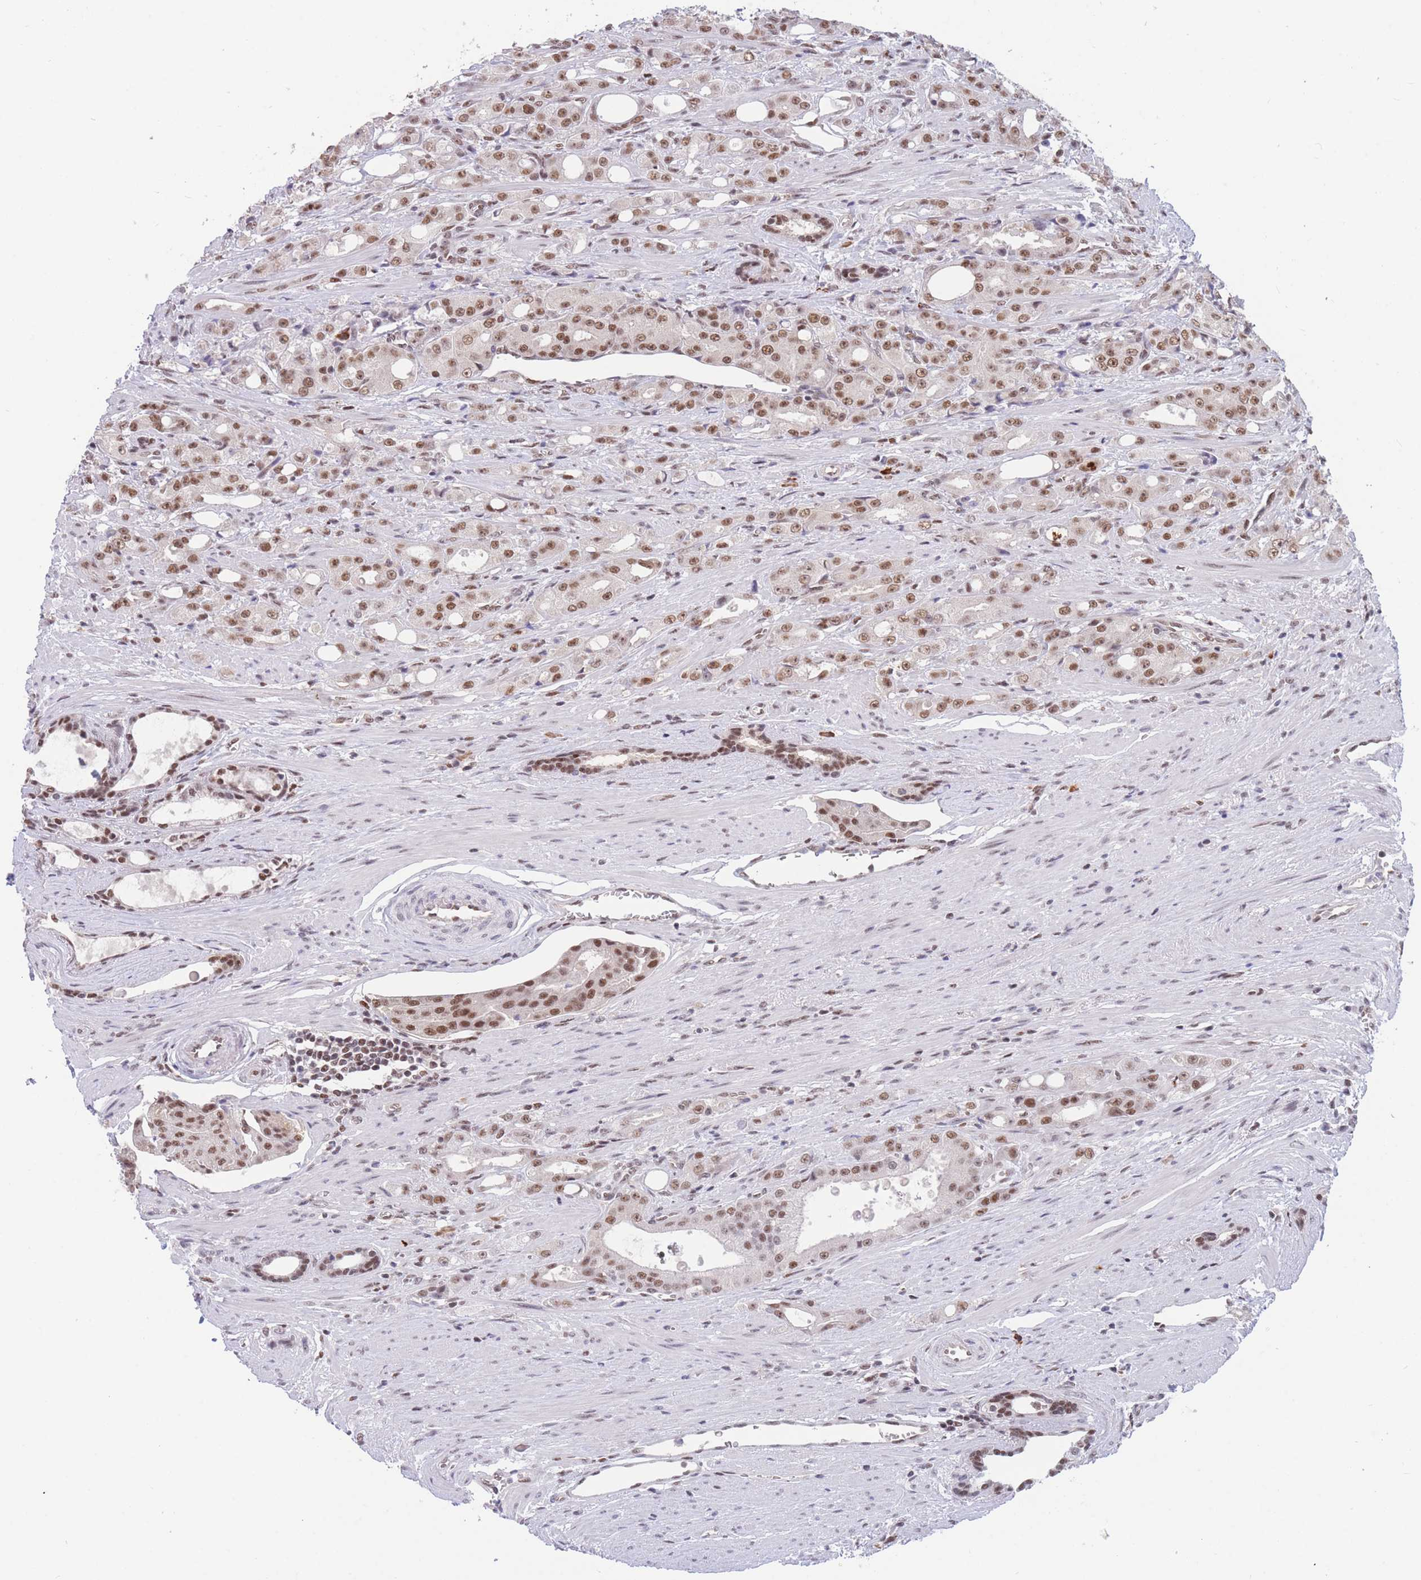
{"staining": {"intensity": "moderate", "quantity": ">75%", "location": "nuclear"}, "tissue": "prostate cancer", "cell_type": "Tumor cells", "image_type": "cancer", "snomed": [{"axis": "morphology", "description": "Adenocarcinoma, High grade"}, {"axis": "topography", "description": "Prostate"}], "caption": "This is a photomicrograph of immunohistochemistry (IHC) staining of prostate high-grade adenocarcinoma, which shows moderate staining in the nuclear of tumor cells.", "gene": "SMAD9", "patient": {"sex": "male", "age": 69}}